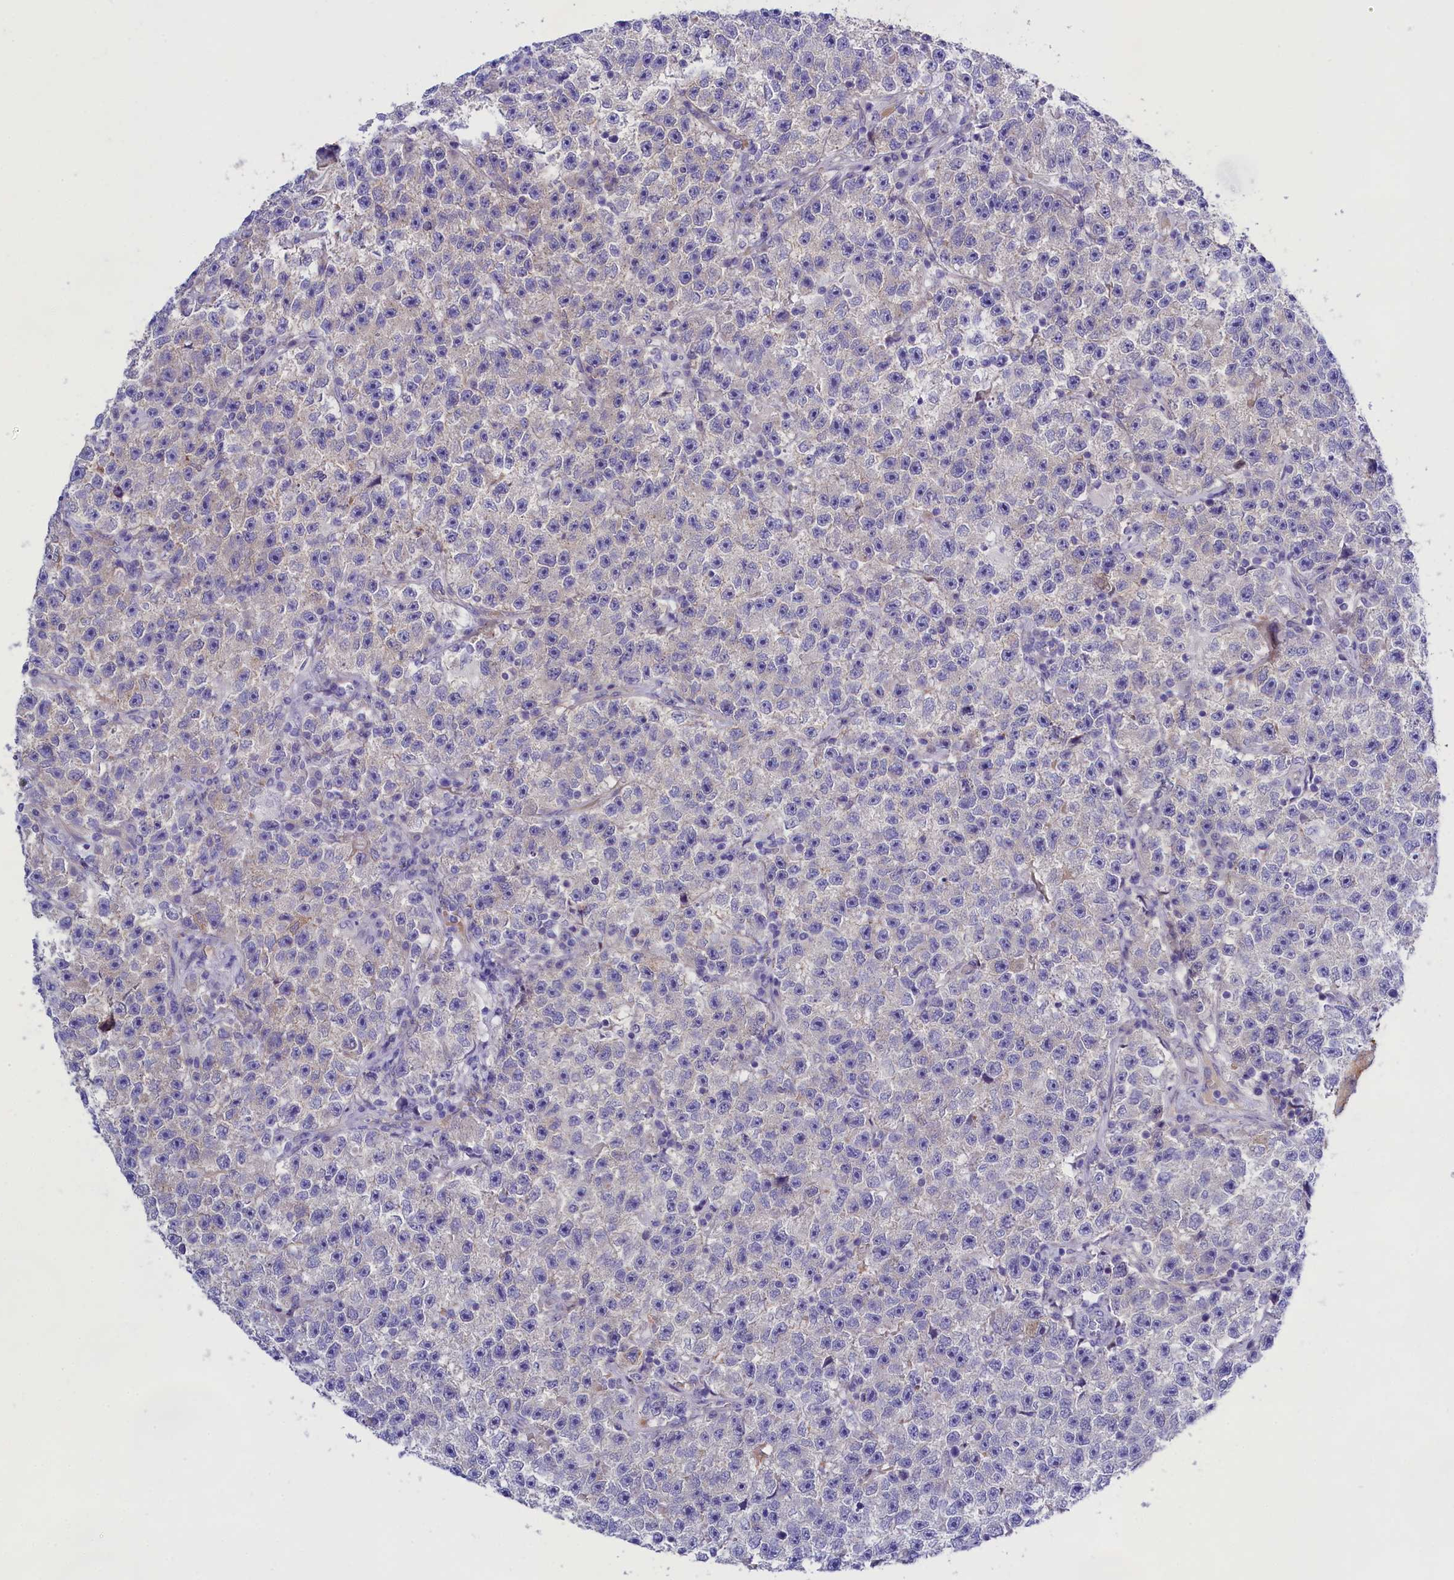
{"staining": {"intensity": "weak", "quantity": "<25%", "location": "cytoplasmic/membranous"}, "tissue": "testis cancer", "cell_type": "Tumor cells", "image_type": "cancer", "snomed": [{"axis": "morphology", "description": "Seminoma, NOS"}, {"axis": "topography", "description": "Testis"}], "caption": "Immunohistochemical staining of seminoma (testis) demonstrates no significant staining in tumor cells. The staining was performed using DAB (3,3'-diaminobenzidine) to visualize the protein expression in brown, while the nuclei were stained in blue with hematoxylin (Magnification: 20x).", "gene": "PPP1R13L", "patient": {"sex": "male", "age": 22}}